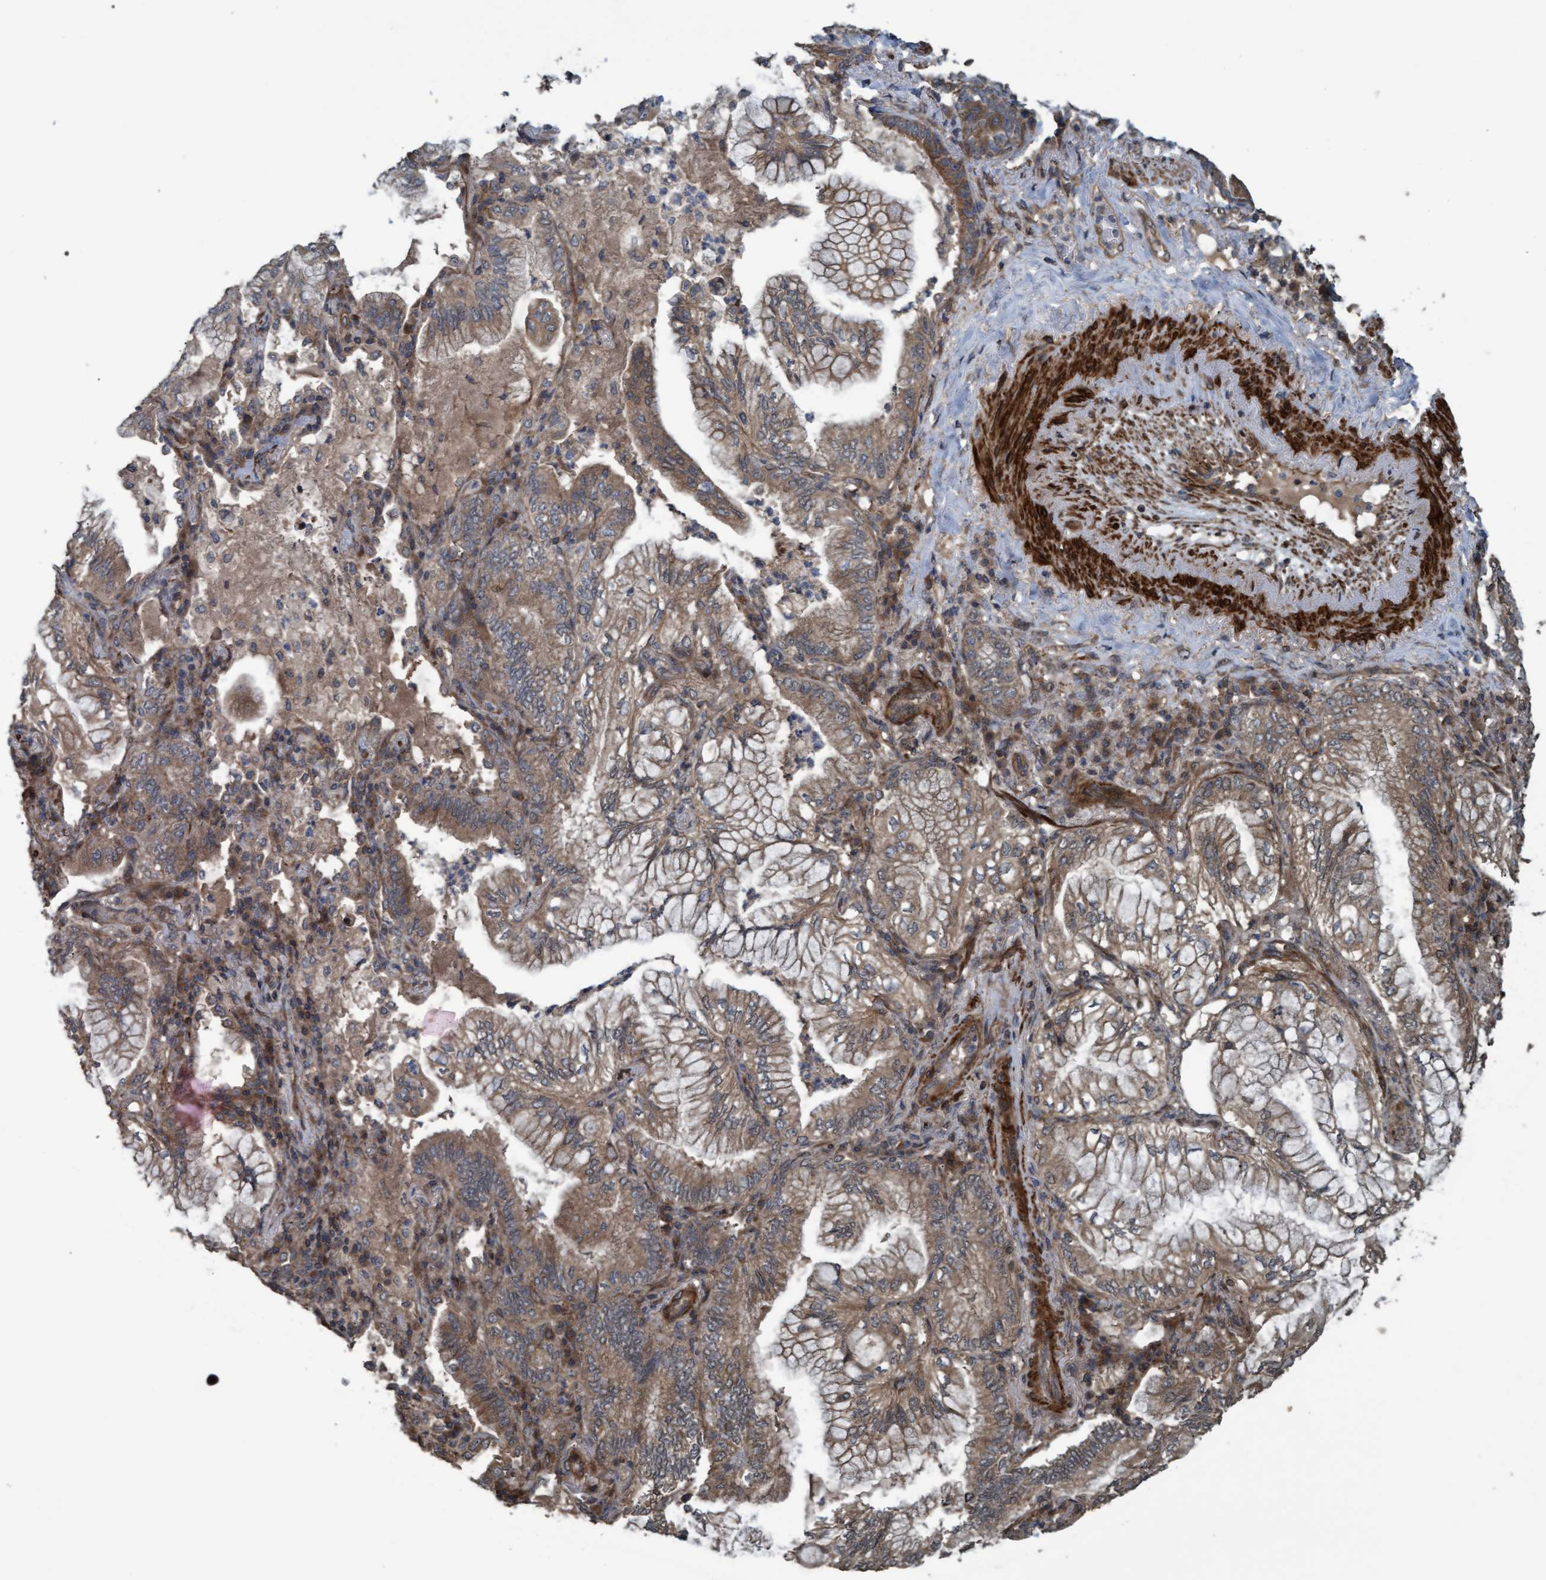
{"staining": {"intensity": "moderate", "quantity": ">75%", "location": "cytoplasmic/membranous"}, "tissue": "lung cancer", "cell_type": "Tumor cells", "image_type": "cancer", "snomed": [{"axis": "morphology", "description": "Adenocarcinoma, NOS"}, {"axis": "topography", "description": "Lung"}], "caption": "Immunohistochemical staining of lung cancer (adenocarcinoma) exhibits moderate cytoplasmic/membranous protein staining in about >75% of tumor cells. The staining was performed using DAB to visualize the protein expression in brown, while the nuclei were stained in blue with hematoxylin (Magnification: 20x).", "gene": "GGT6", "patient": {"sex": "female", "age": 70}}